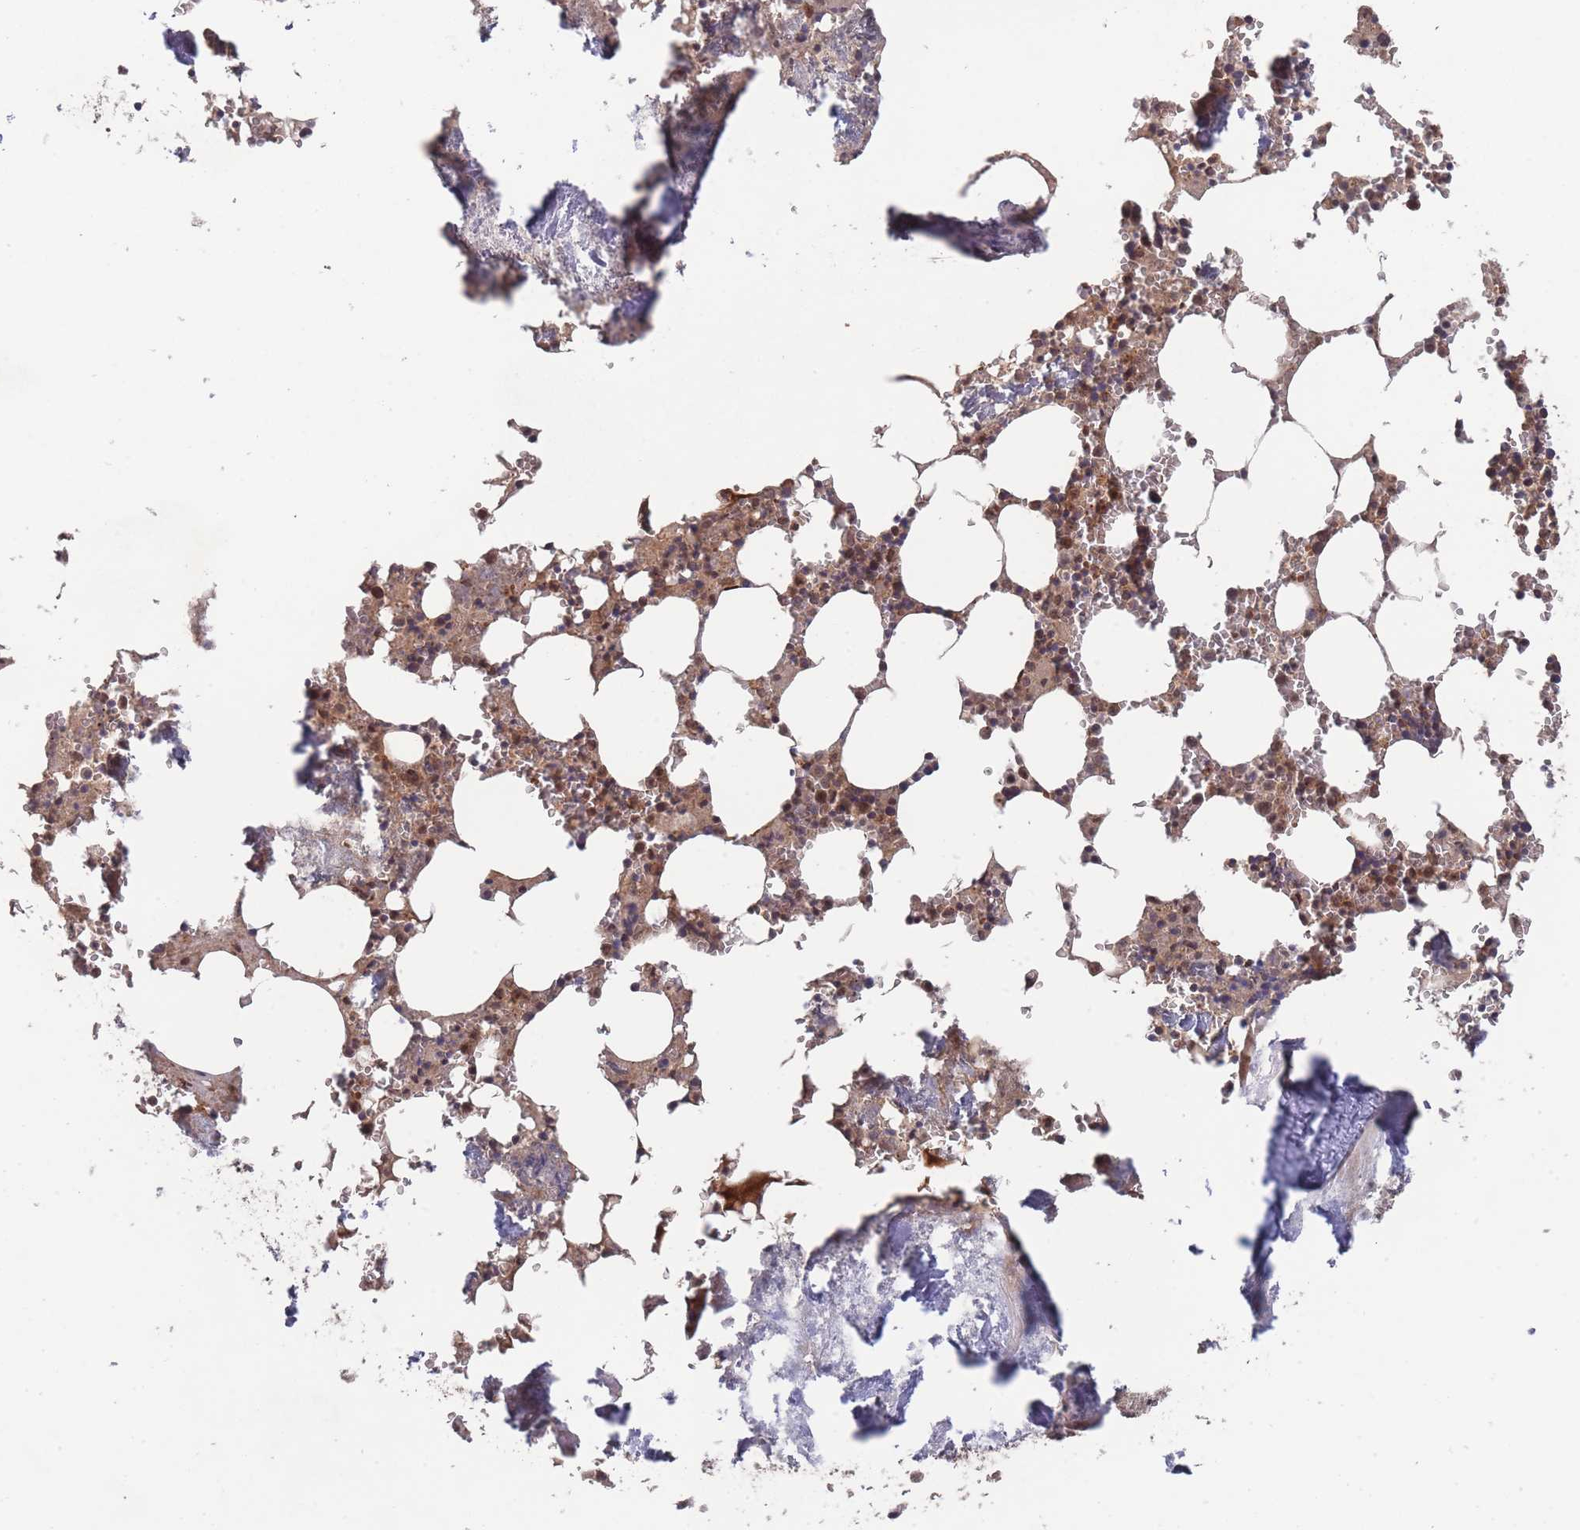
{"staining": {"intensity": "strong", "quantity": "25%-75%", "location": "cytoplasmic/membranous,nuclear"}, "tissue": "bone marrow", "cell_type": "Hematopoietic cells", "image_type": "normal", "snomed": [{"axis": "morphology", "description": "Normal tissue, NOS"}, {"axis": "topography", "description": "Bone marrow"}], "caption": "An immunohistochemistry (IHC) photomicrograph of normal tissue is shown. Protein staining in brown labels strong cytoplasmic/membranous,nuclear positivity in bone marrow within hematopoietic cells.", "gene": "SF3B1", "patient": {"sex": "male", "age": 54}}